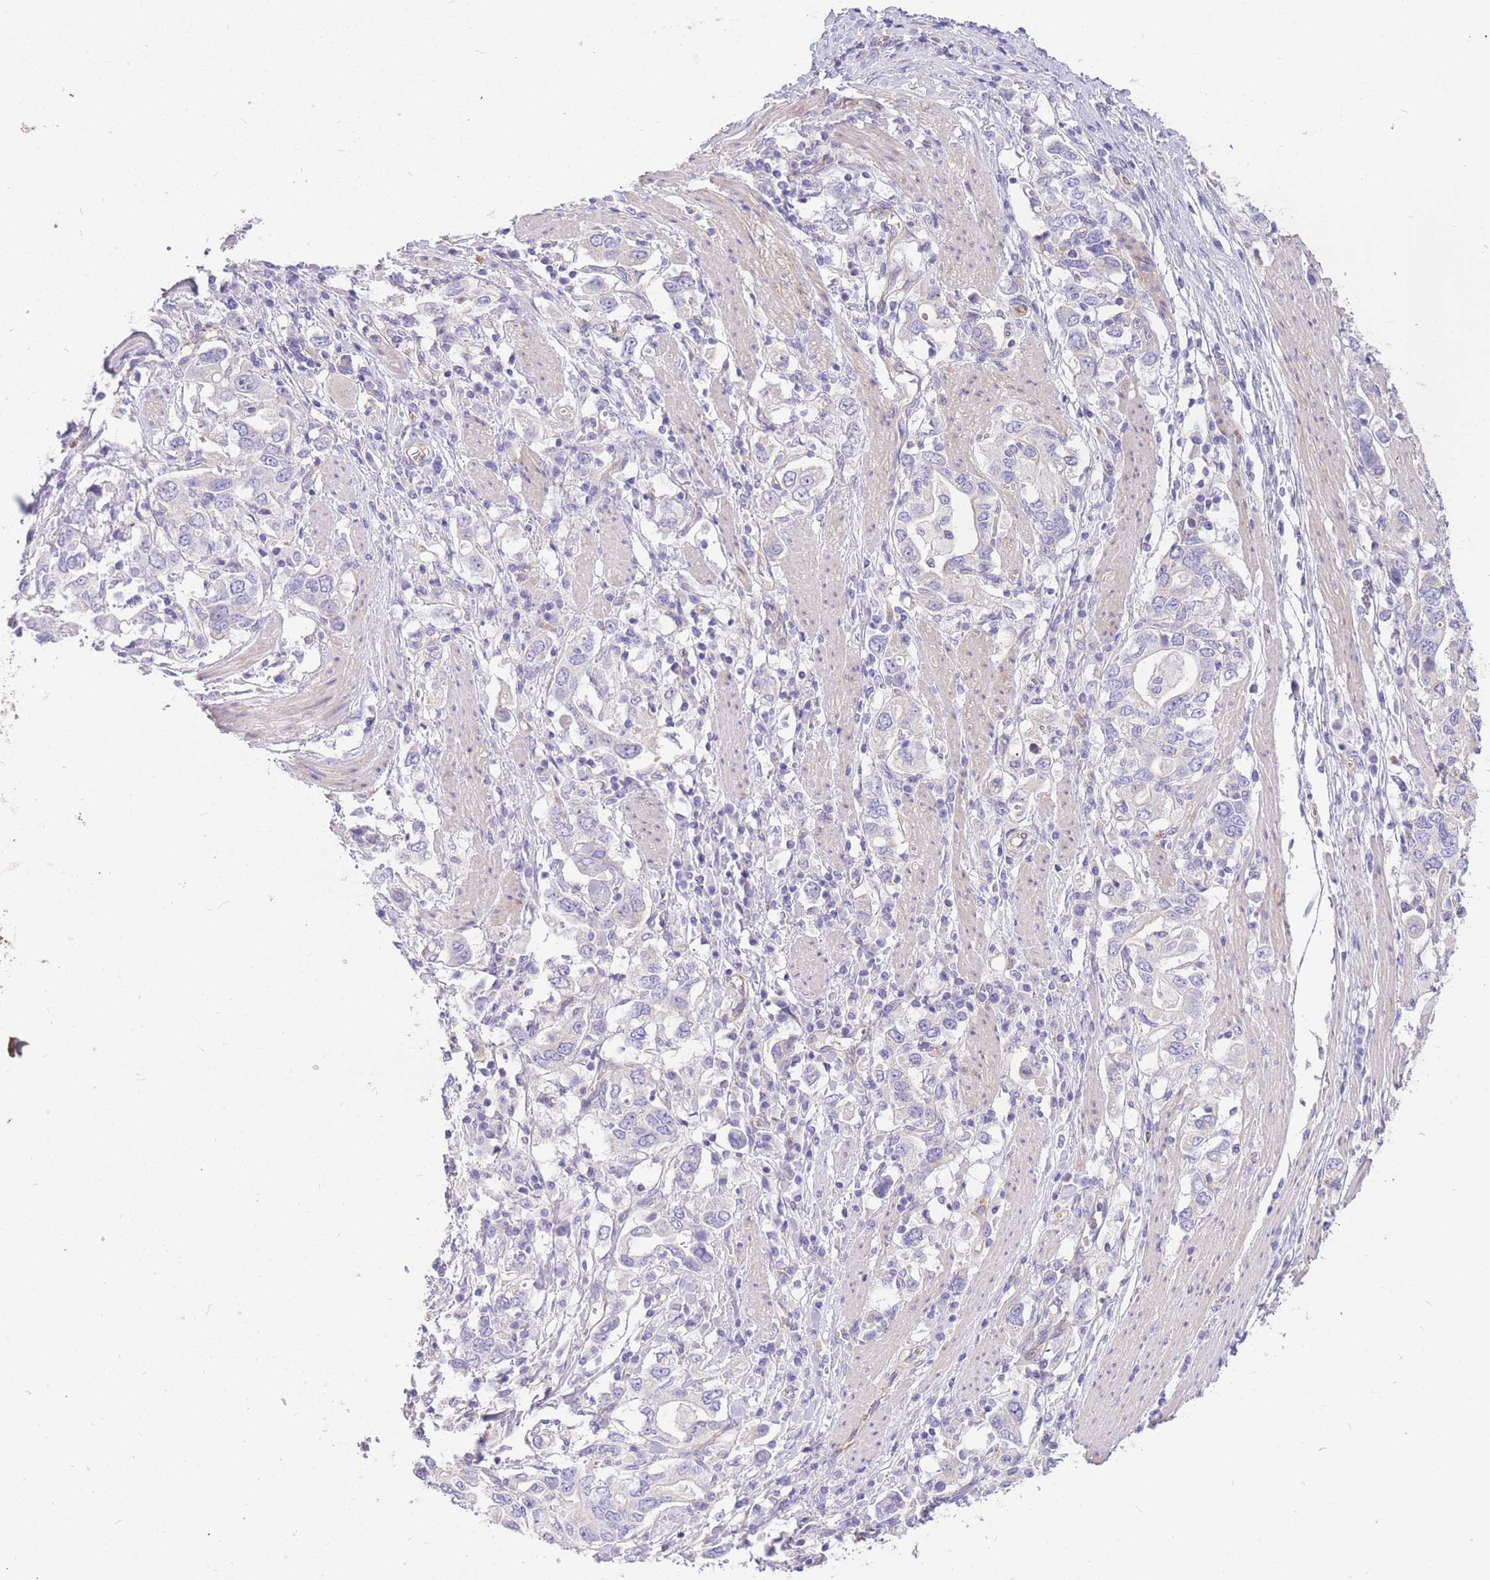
{"staining": {"intensity": "negative", "quantity": "none", "location": "none"}, "tissue": "stomach cancer", "cell_type": "Tumor cells", "image_type": "cancer", "snomed": [{"axis": "morphology", "description": "Adenocarcinoma, NOS"}, {"axis": "topography", "description": "Stomach, upper"}, {"axis": "topography", "description": "Stomach"}], "caption": "A histopathology image of human stomach adenocarcinoma is negative for staining in tumor cells.", "gene": "SULT1A1", "patient": {"sex": "male", "age": 62}}